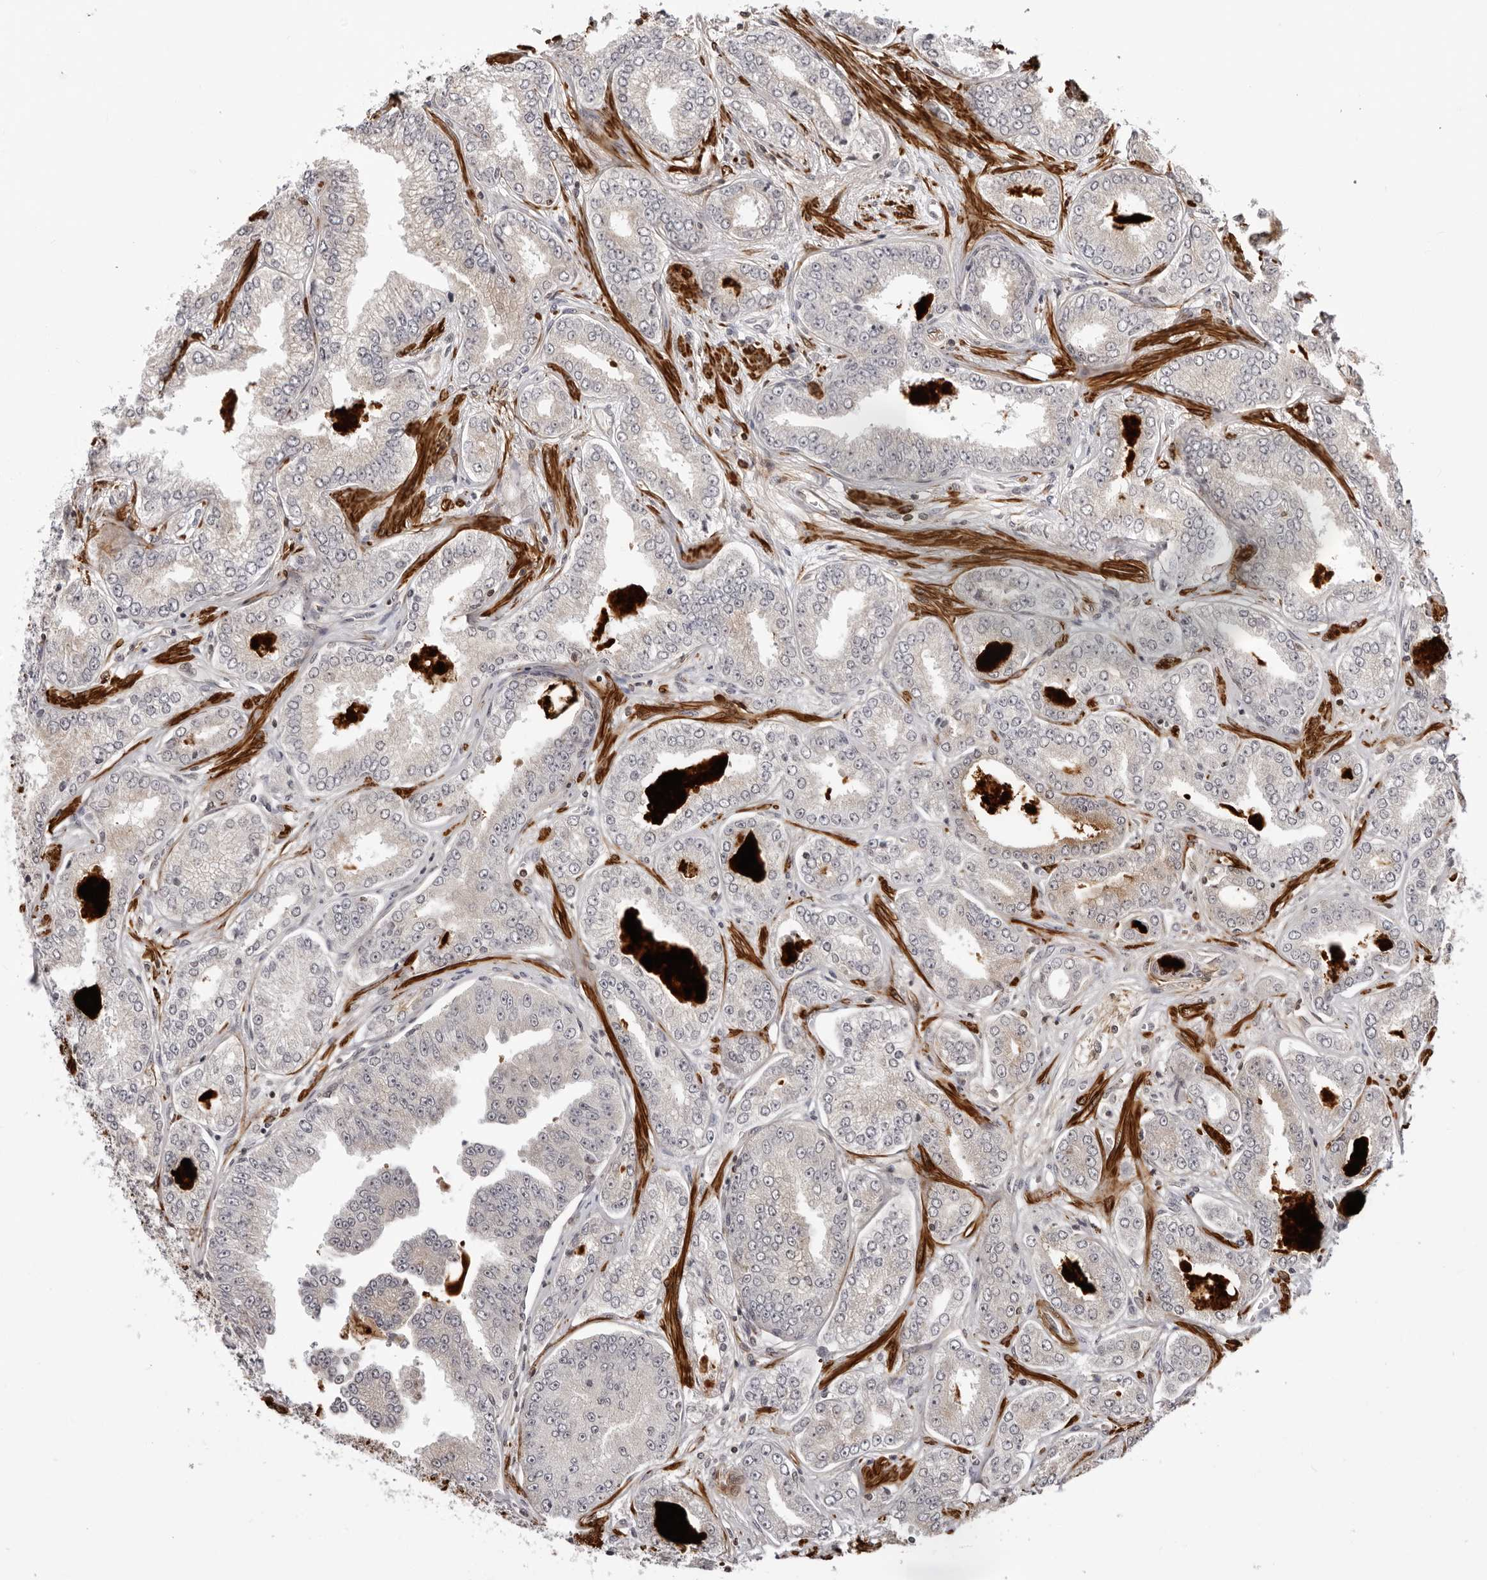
{"staining": {"intensity": "negative", "quantity": "none", "location": "none"}, "tissue": "prostate cancer", "cell_type": "Tumor cells", "image_type": "cancer", "snomed": [{"axis": "morphology", "description": "Adenocarcinoma, High grade"}, {"axis": "topography", "description": "Prostate"}], "caption": "A histopathology image of human prostate adenocarcinoma (high-grade) is negative for staining in tumor cells.", "gene": "UNK", "patient": {"sex": "male", "age": 71}}